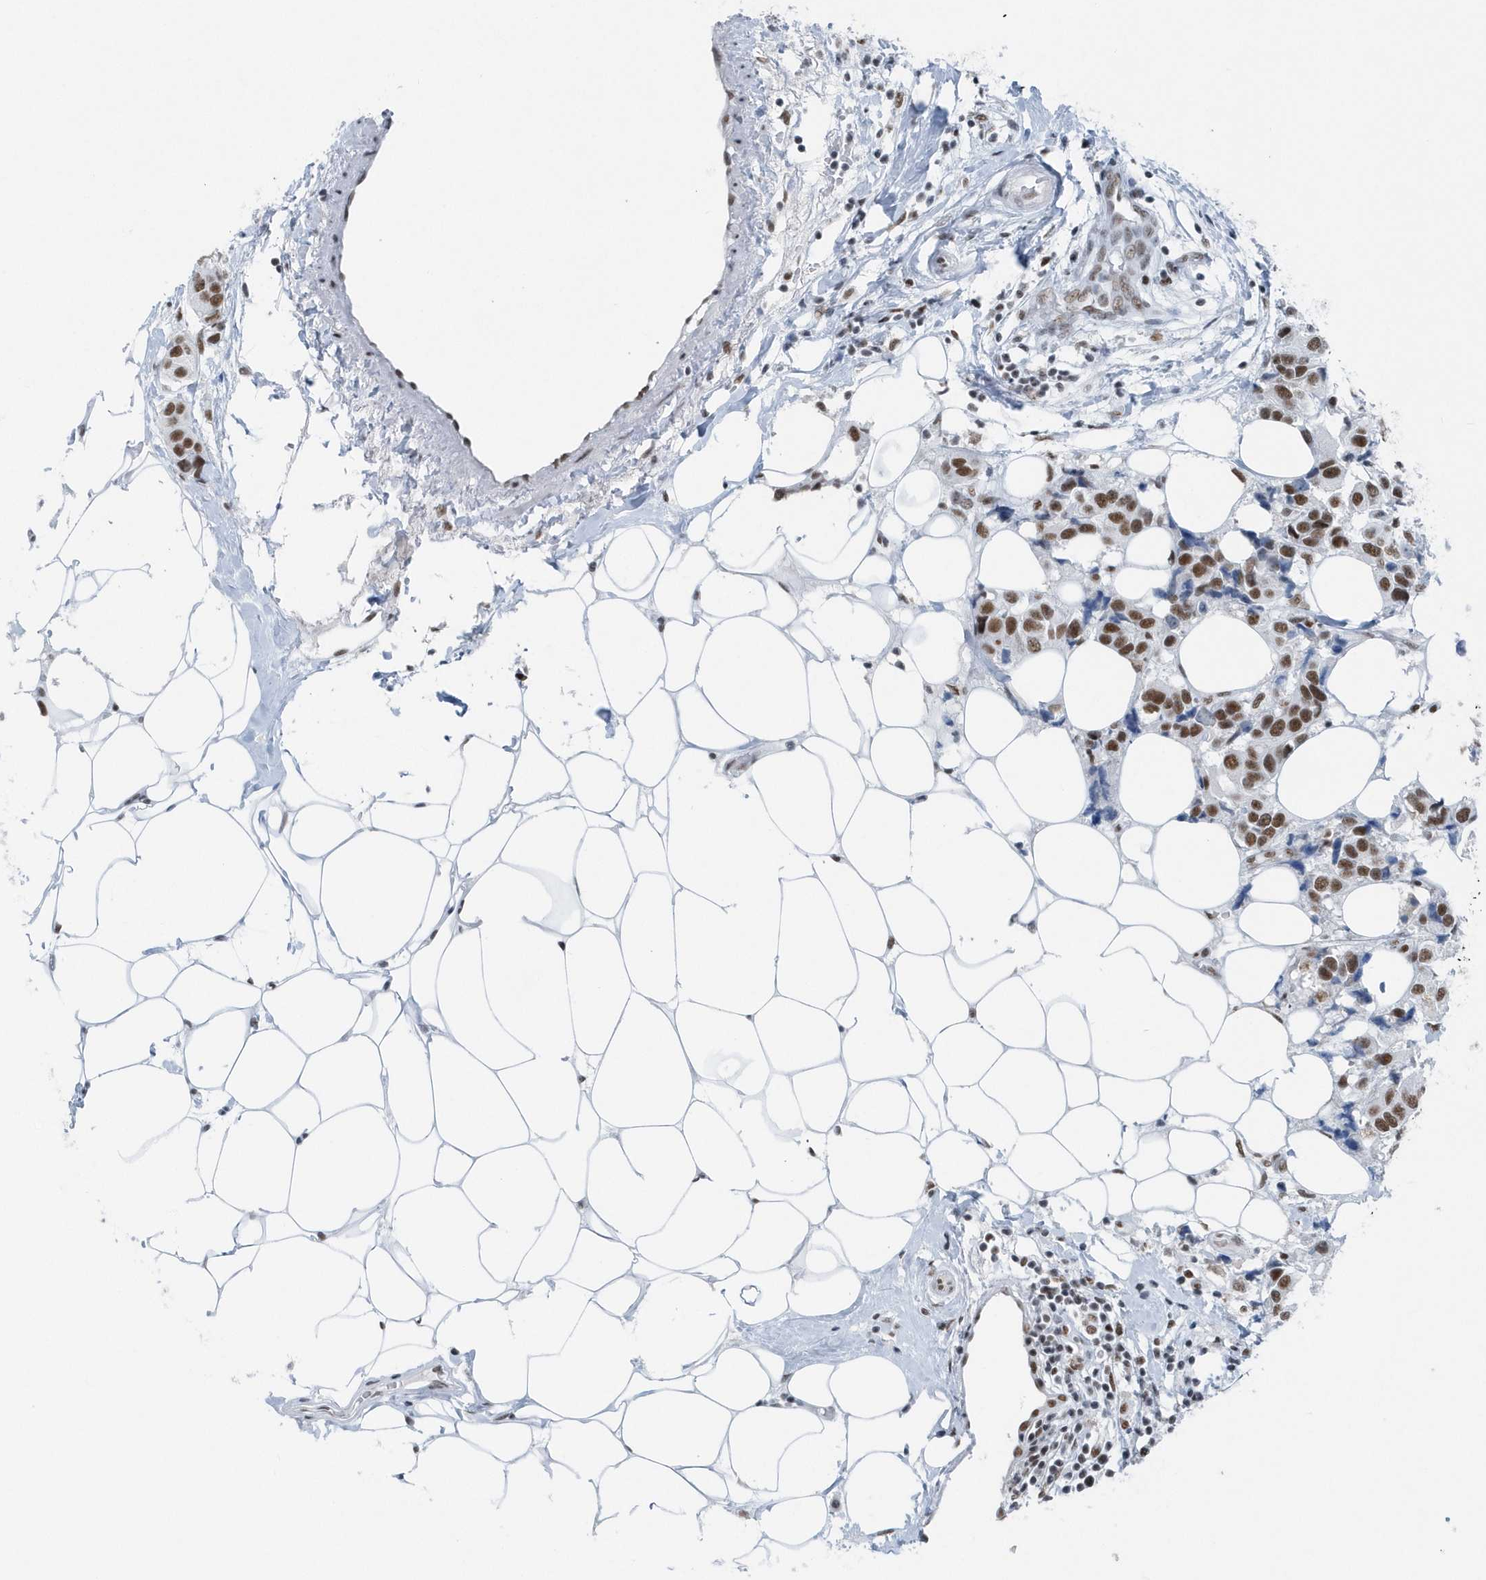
{"staining": {"intensity": "strong", "quantity": ">75%", "location": "nuclear"}, "tissue": "breast cancer", "cell_type": "Tumor cells", "image_type": "cancer", "snomed": [{"axis": "morphology", "description": "Normal tissue, NOS"}, {"axis": "morphology", "description": "Duct carcinoma"}, {"axis": "topography", "description": "Breast"}], "caption": "Immunohistochemistry (IHC) photomicrograph of neoplastic tissue: human infiltrating ductal carcinoma (breast) stained using IHC displays high levels of strong protein expression localized specifically in the nuclear of tumor cells, appearing as a nuclear brown color.", "gene": "FIP1L1", "patient": {"sex": "female", "age": 39}}